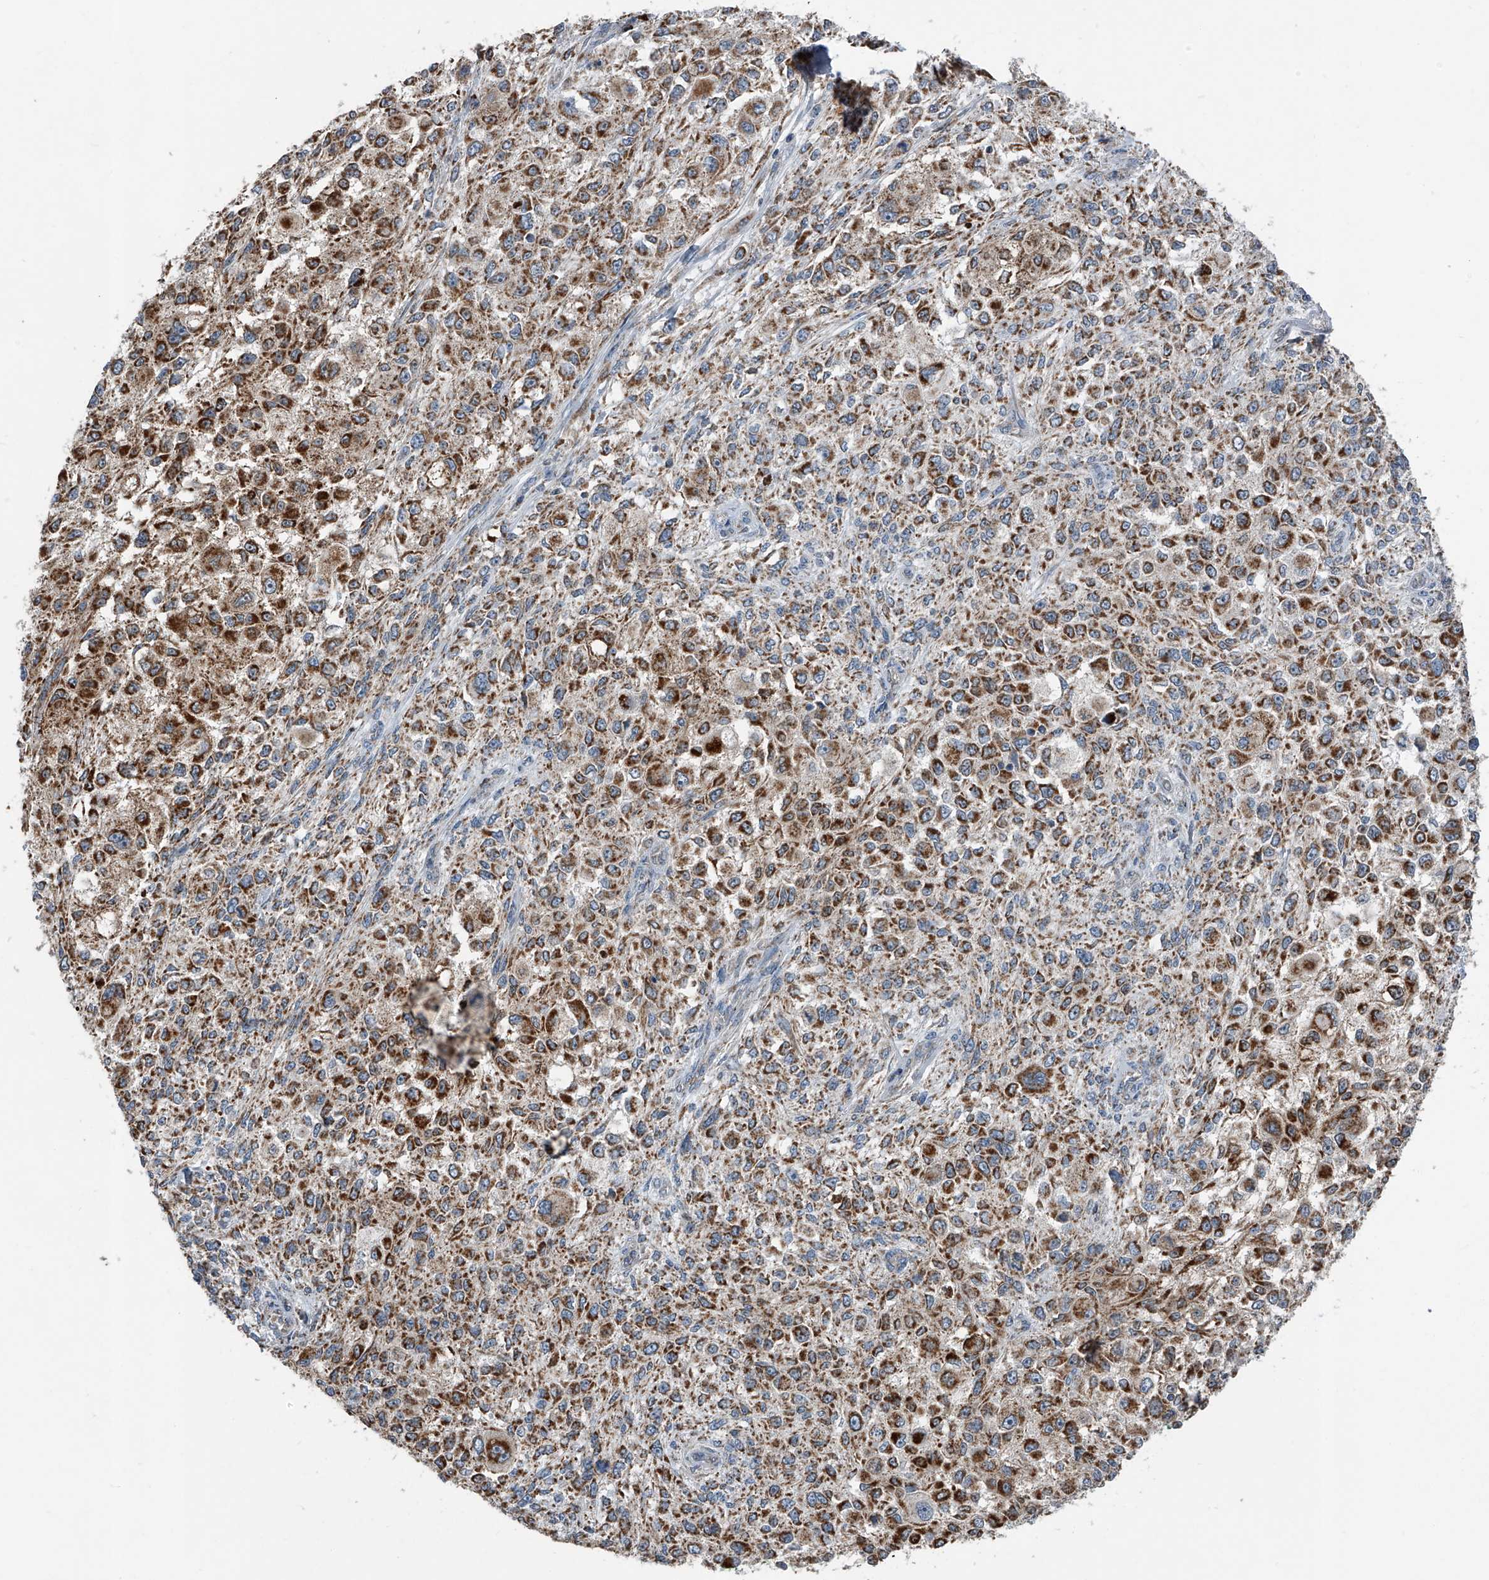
{"staining": {"intensity": "strong", "quantity": ">75%", "location": "cytoplasmic/membranous"}, "tissue": "melanoma", "cell_type": "Tumor cells", "image_type": "cancer", "snomed": [{"axis": "morphology", "description": "Necrosis, NOS"}, {"axis": "morphology", "description": "Malignant melanoma, NOS"}, {"axis": "topography", "description": "Skin"}], "caption": "An image showing strong cytoplasmic/membranous staining in about >75% of tumor cells in malignant melanoma, as visualized by brown immunohistochemical staining.", "gene": "CHRNA7", "patient": {"sex": "female", "age": 87}}